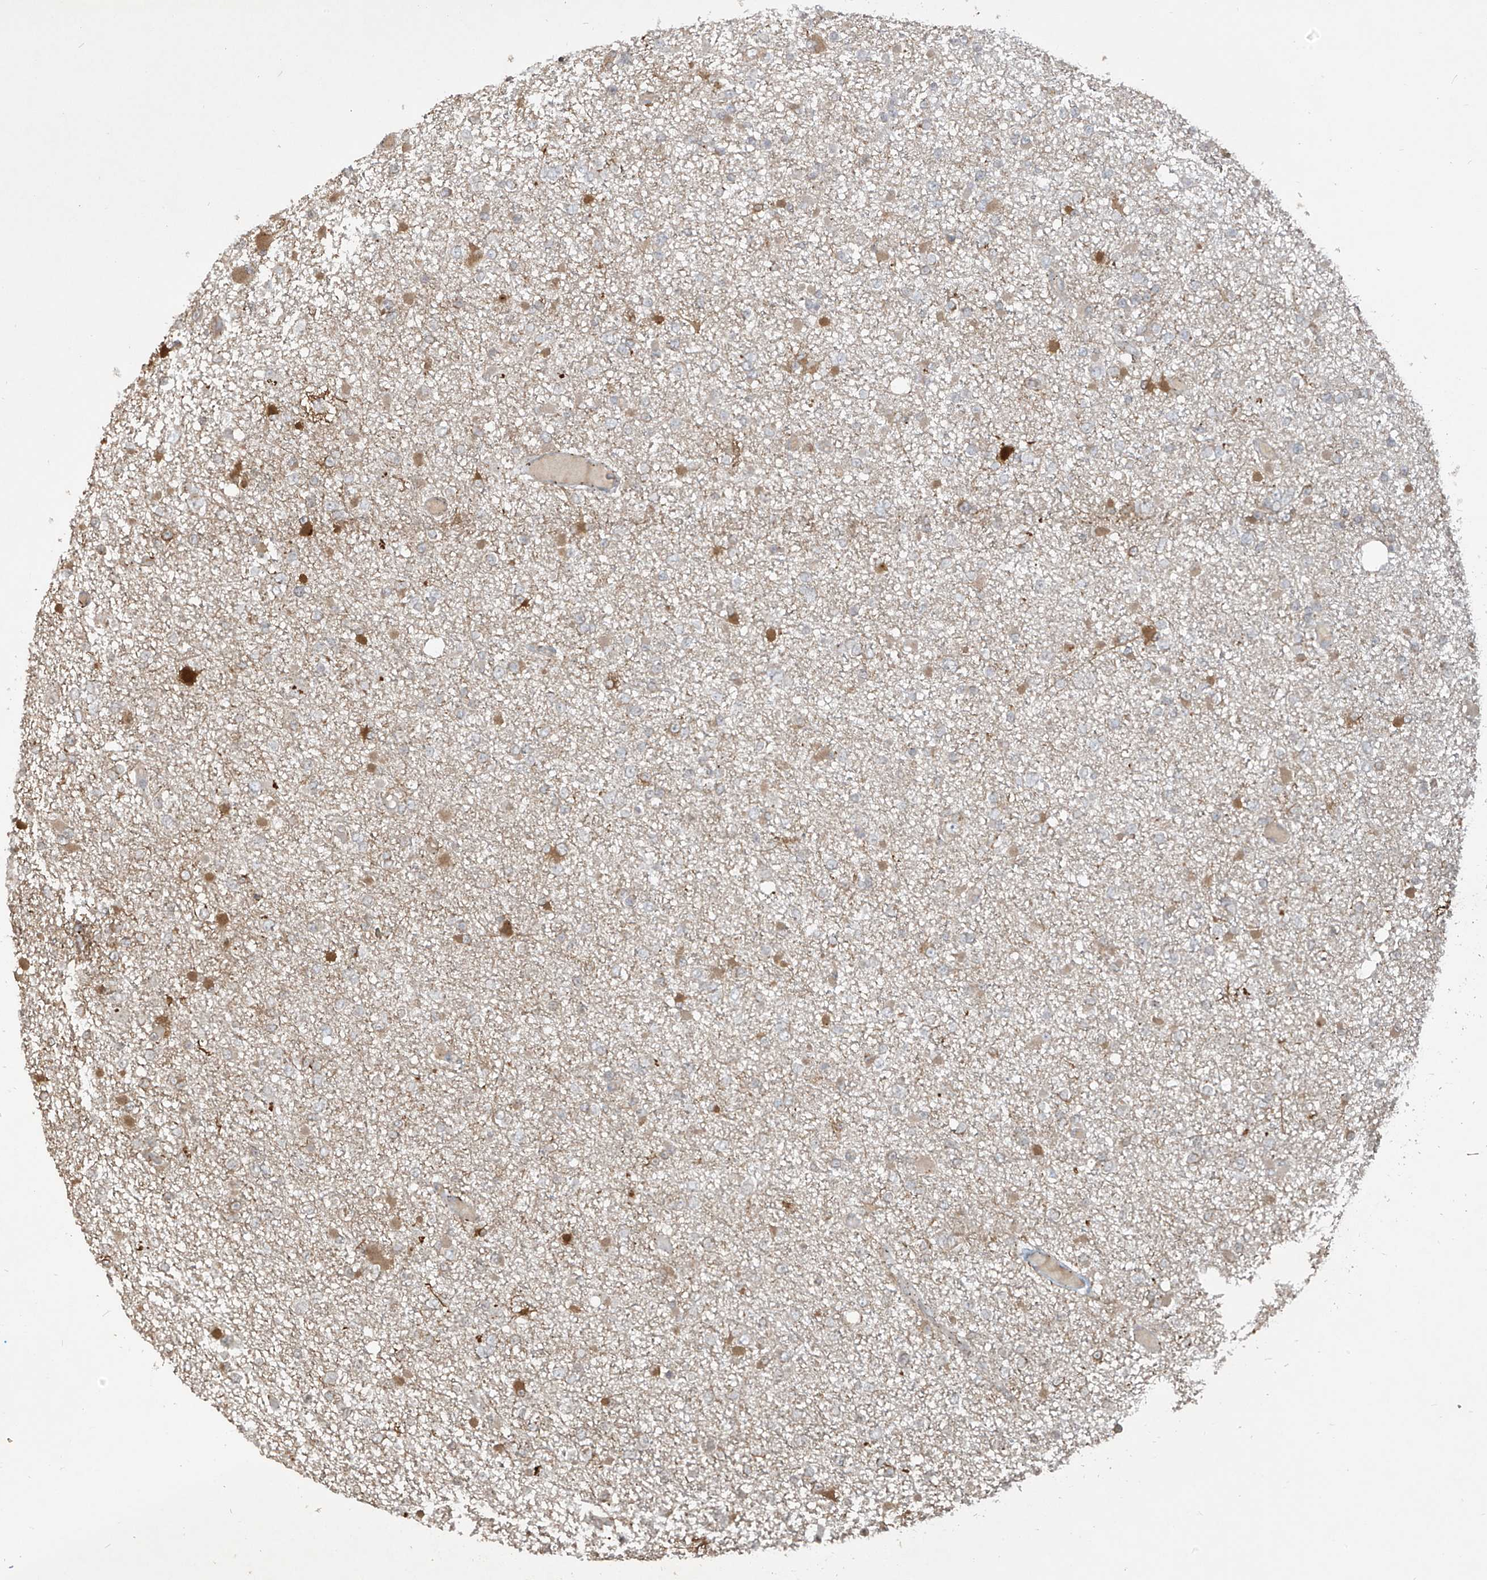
{"staining": {"intensity": "moderate", "quantity": "<25%", "location": "cytoplasmic/membranous"}, "tissue": "glioma", "cell_type": "Tumor cells", "image_type": "cancer", "snomed": [{"axis": "morphology", "description": "Glioma, malignant, Low grade"}, {"axis": "topography", "description": "Brain"}], "caption": "Glioma stained for a protein shows moderate cytoplasmic/membranous positivity in tumor cells.", "gene": "DGKQ", "patient": {"sex": "female", "age": 22}}